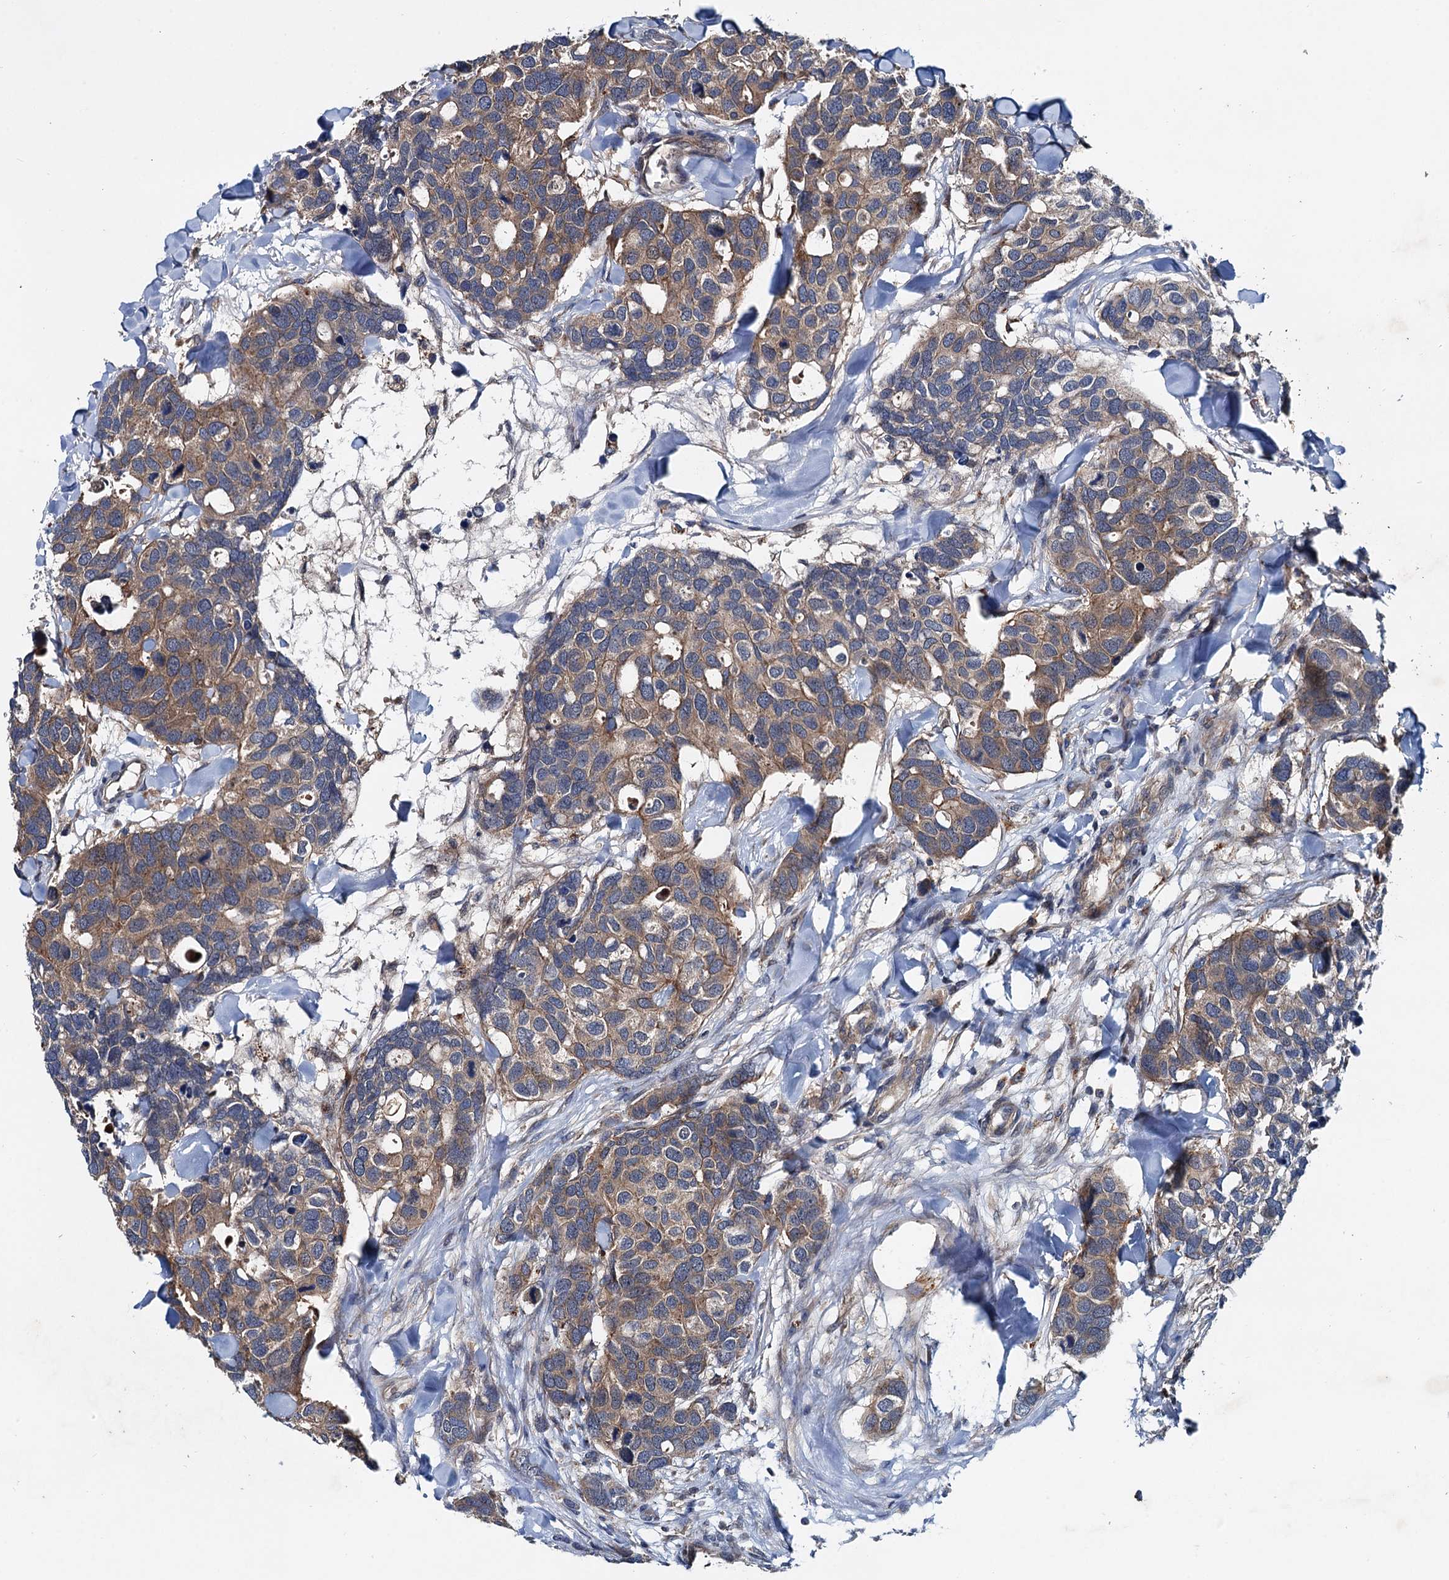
{"staining": {"intensity": "moderate", "quantity": ">75%", "location": "cytoplasmic/membranous"}, "tissue": "breast cancer", "cell_type": "Tumor cells", "image_type": "cancer", "snomed": [{"axis": "morphology", "description": "Duct carcinoma"}, {"axis": "topography", "description": "Breast"}], "caption": "Human breast cancer (invasive ductal carcinoma) stained for a protein (brown) exhibits moderate cytoplasmic/membranous positive positivity in approximately >75% of tumor cells.", "gene": "EFL1", "patient": {"sex": "female", "age": 83}}